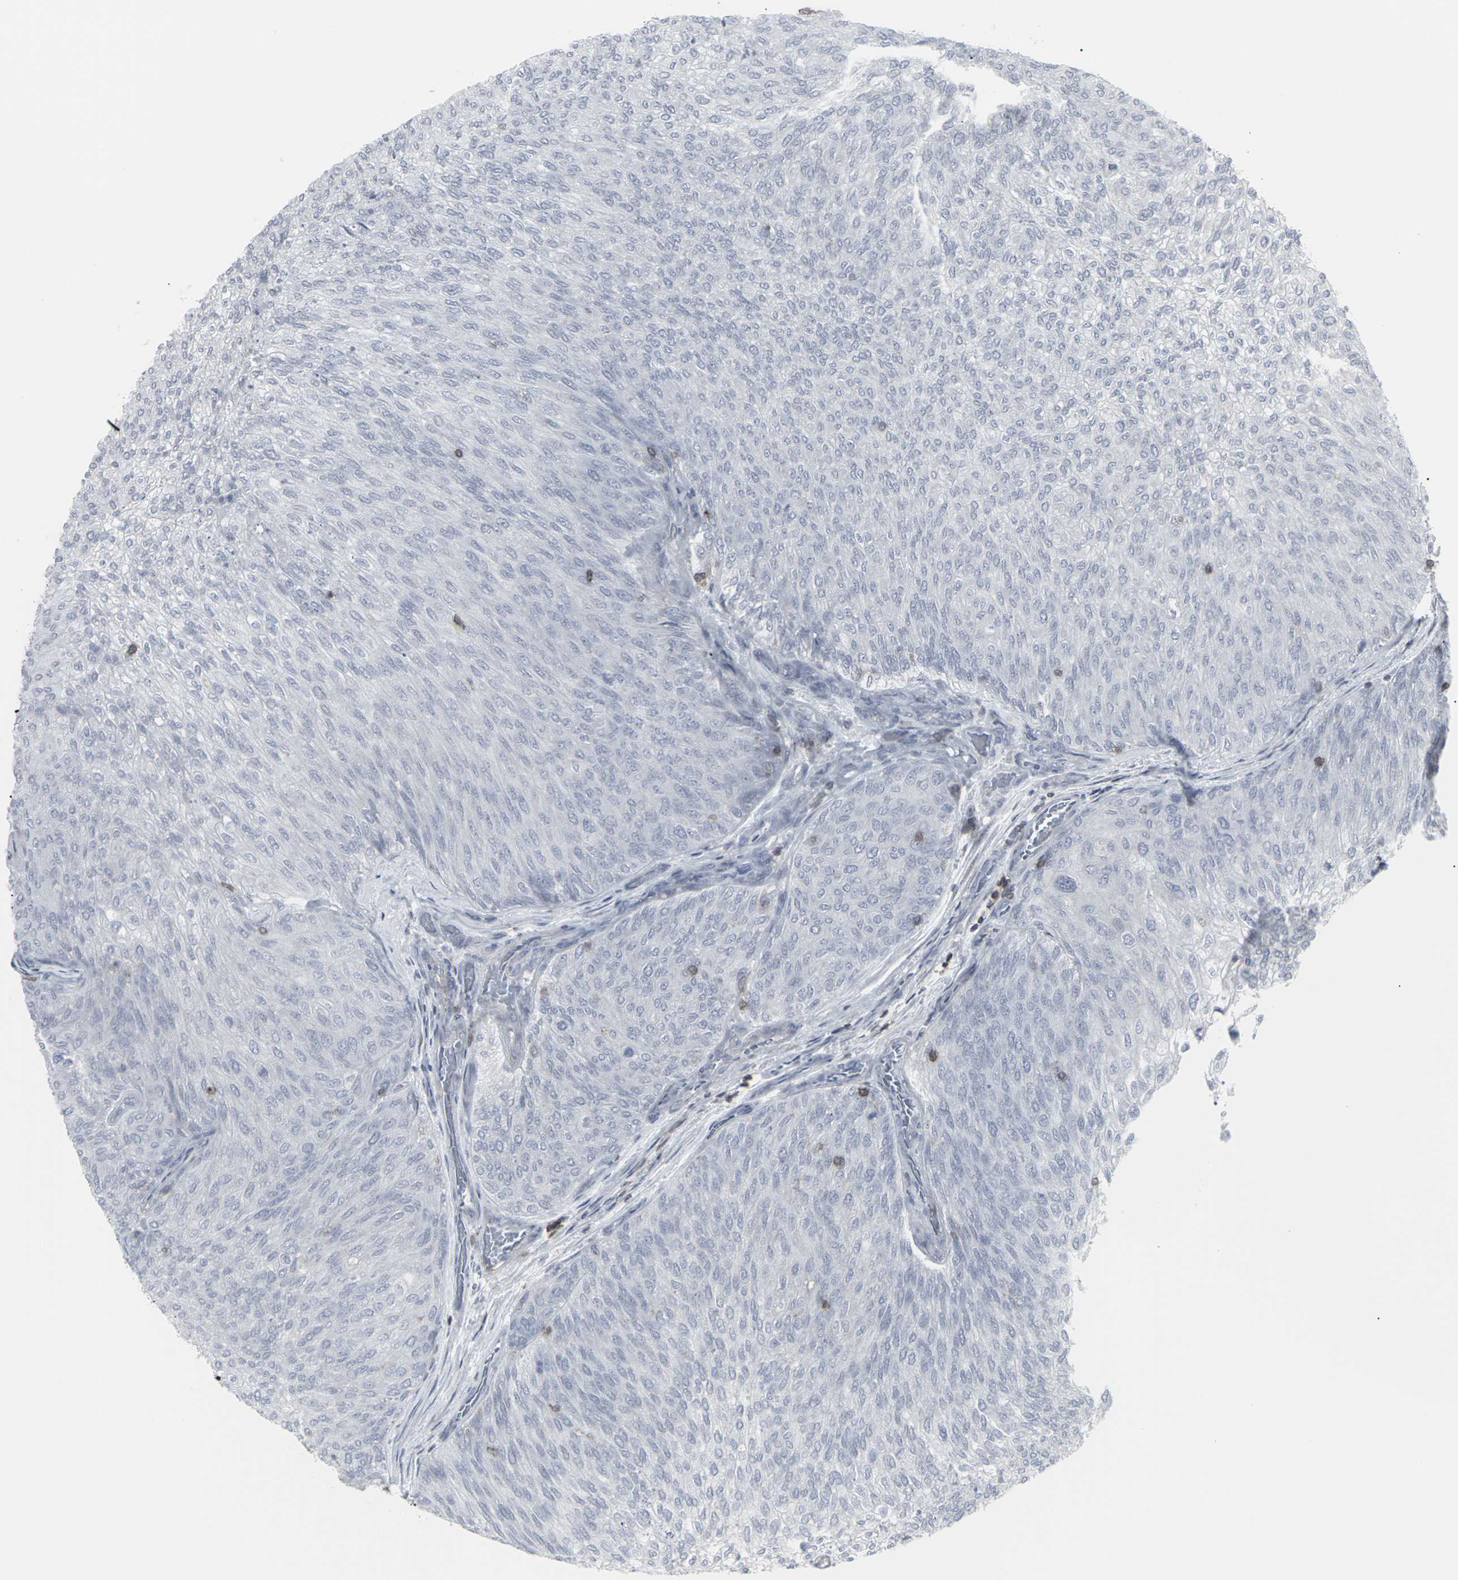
{"staining": {"intensity": "negative", "quantity": "none", "location": "none"}, "tissue": "urothelial cancer", "cell_type": "Tumor cells", "image_type": "cancer", "snomed": [{"axis": "morphology", "description": "Urothelial carcinoma, Low grade"}, {"axis": "topography", "description": "Urinary bladder"}], "caption": "IHC histopathology image of neoplastic tissue: human urothelial carcinoma (low-grade) stained with DAB (3,3'-diaminobenzidine) reveals no significant protein expression in tumor cells.", "gene": "APOBEC2", "patient": {"sex": "female", "age": 79}}